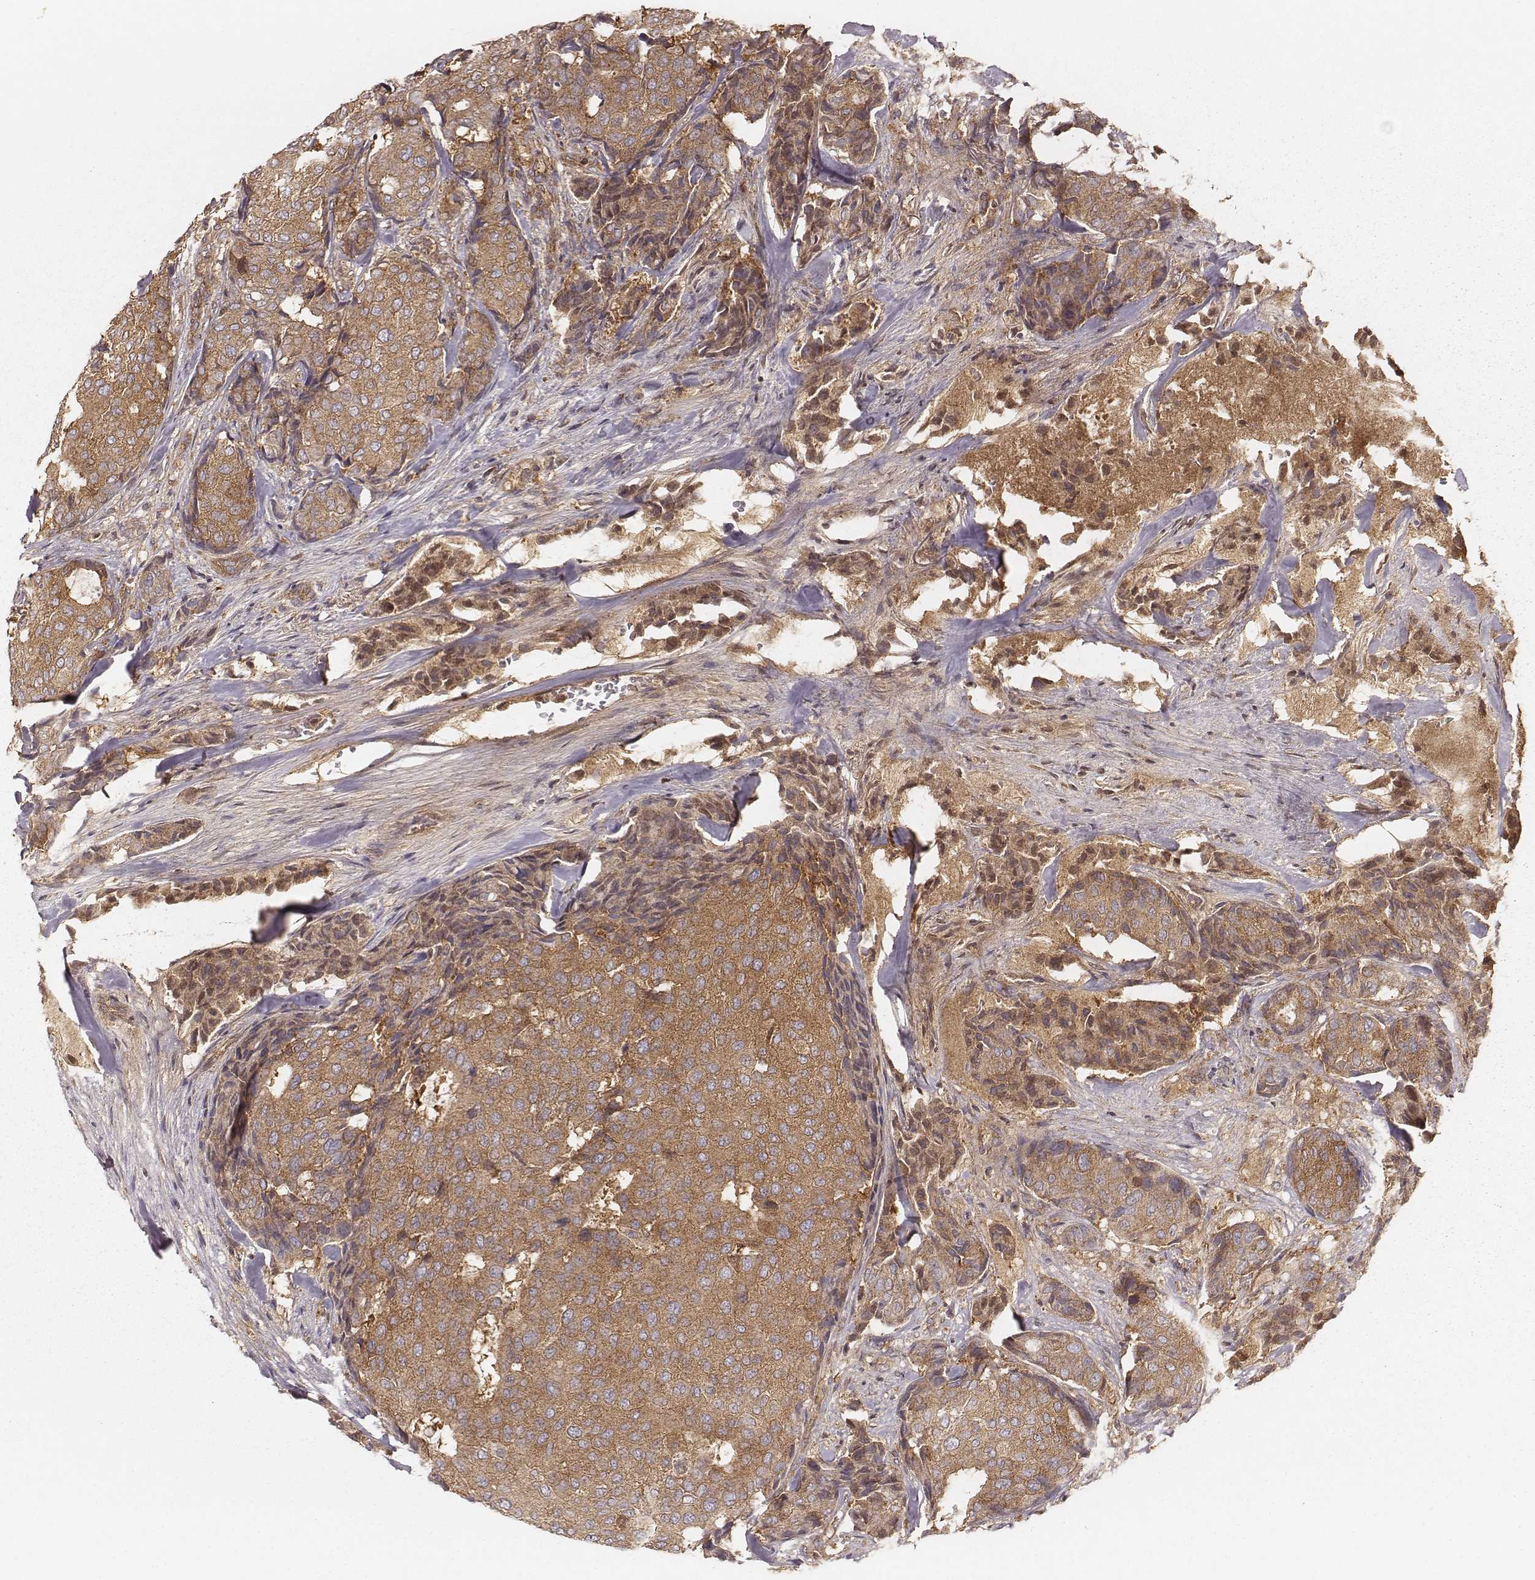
{"staining": {"intensity": "moderate", "quantity": ">75%", "location": "cytoplasmic/membranous"}, "tissue": "breast cancer", "cell_type": "Tumor cells", "image_type": "cancer", "snomed": [{"axis": "morphology", "description": "Duct carcinoma"}, {"axis": "topography", "description": "Breast"}], "caption": "Immunohistochemistry (IHC) photomicrograph of breast cancer (intraductal carcinoma) stained for a protein (brown), which reveals medium levels of moderate cytoplasmic/membranous positivity in about >75% of tumor cells.", "gene": "CARS1", "patient": {"sex": "female", "age": 75}}